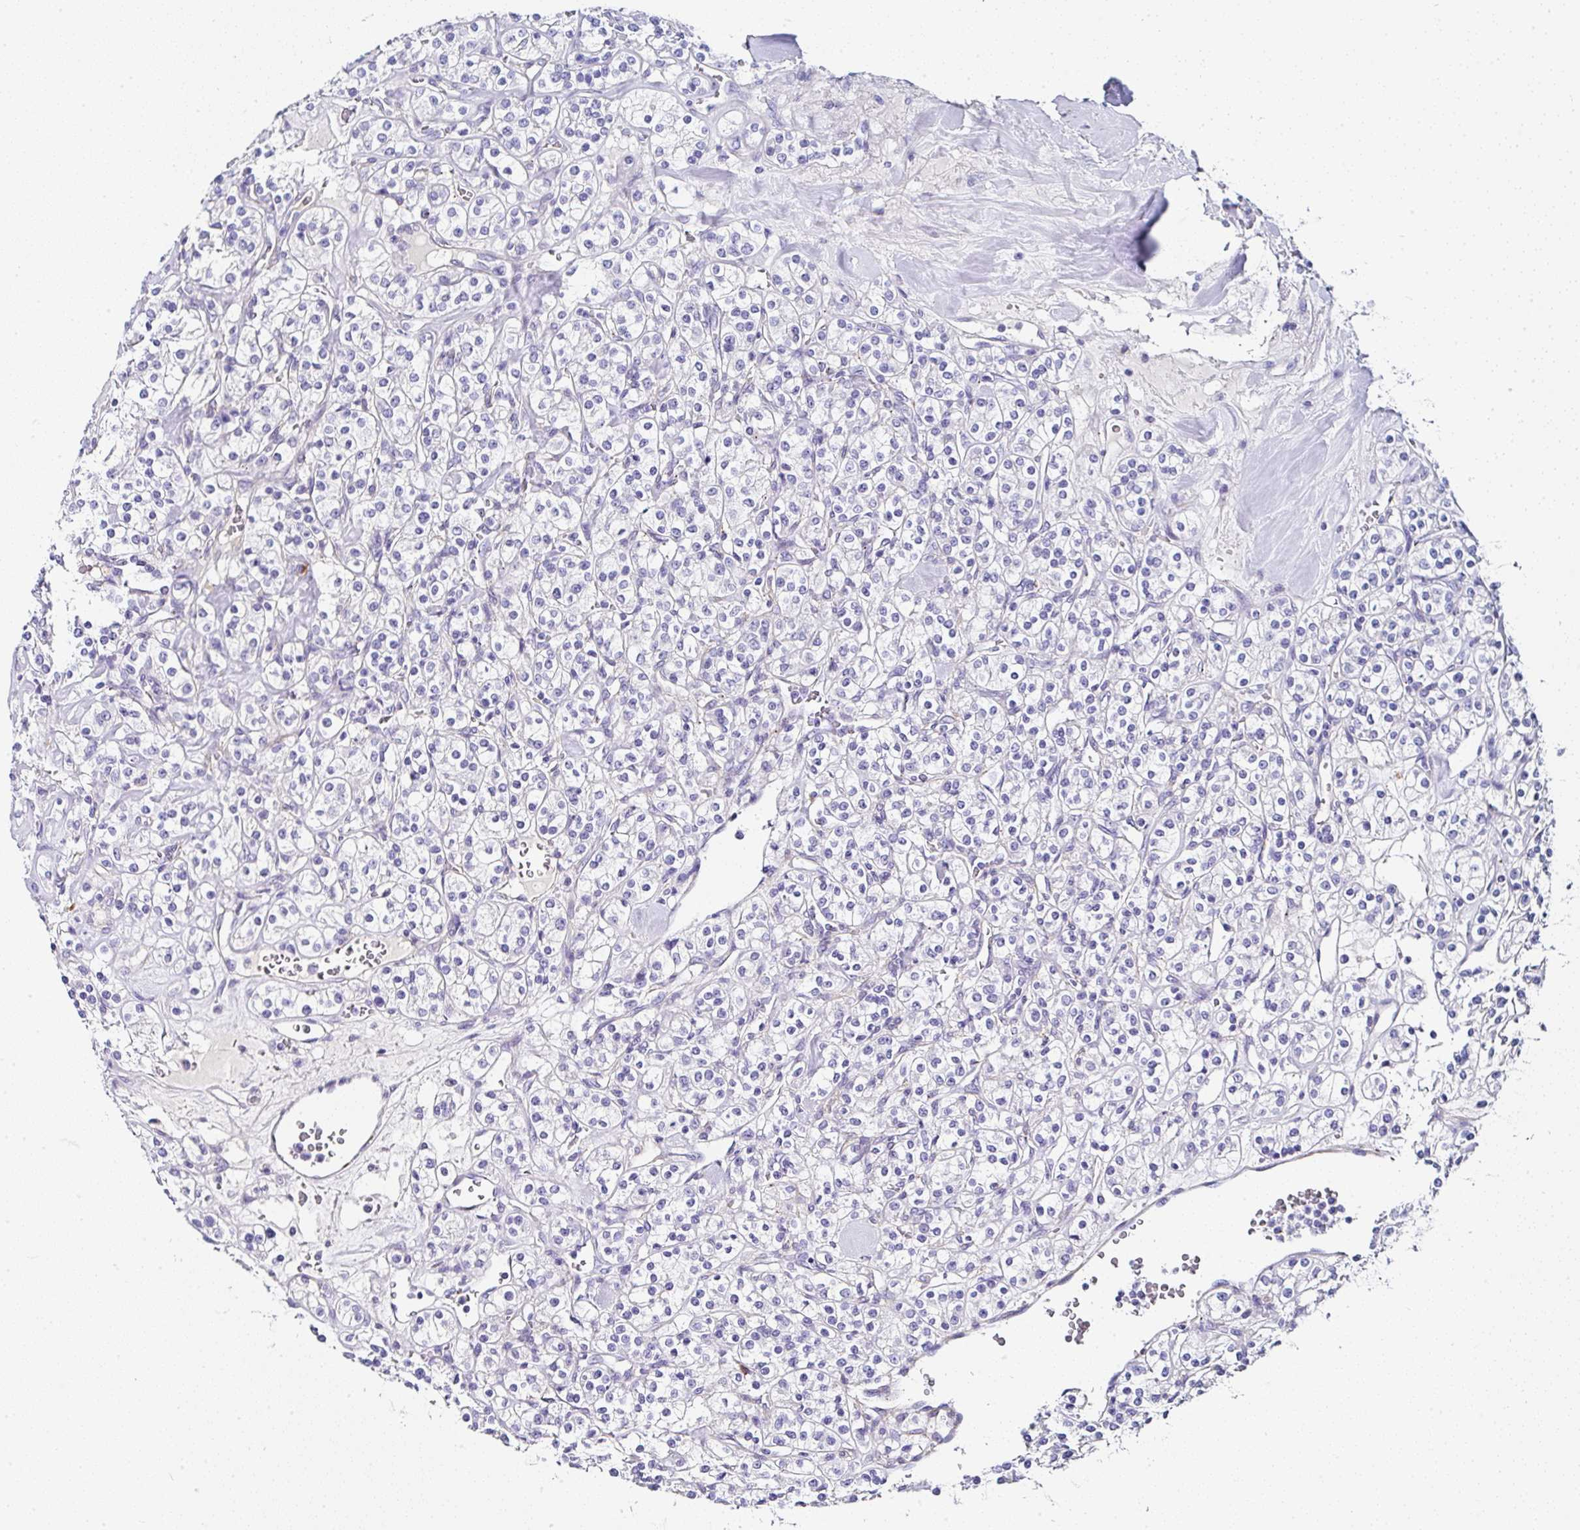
{"staining": {"intensity": "negative", "quantity": "none", "location": "none"}, "tissue": "renal cancer", "cell_type": "Tumor cells", "image_type": "cancer", "snomed": [{"axis": "morphology", "description": "Adenocarcinoma, NOS"}, {"axis": "topography", "description": "Kidney"}], "caption": "Immunohistochemistry photomicrograph of neoplastic tissue: human adenocarcinoma (renal) stained with DAB (3,3'-diaminobenzidine) exhibits no significant protein staining in tumor cells.", "gene": "PPFIA4", "patient": {"sex": "male", "age": 77}}